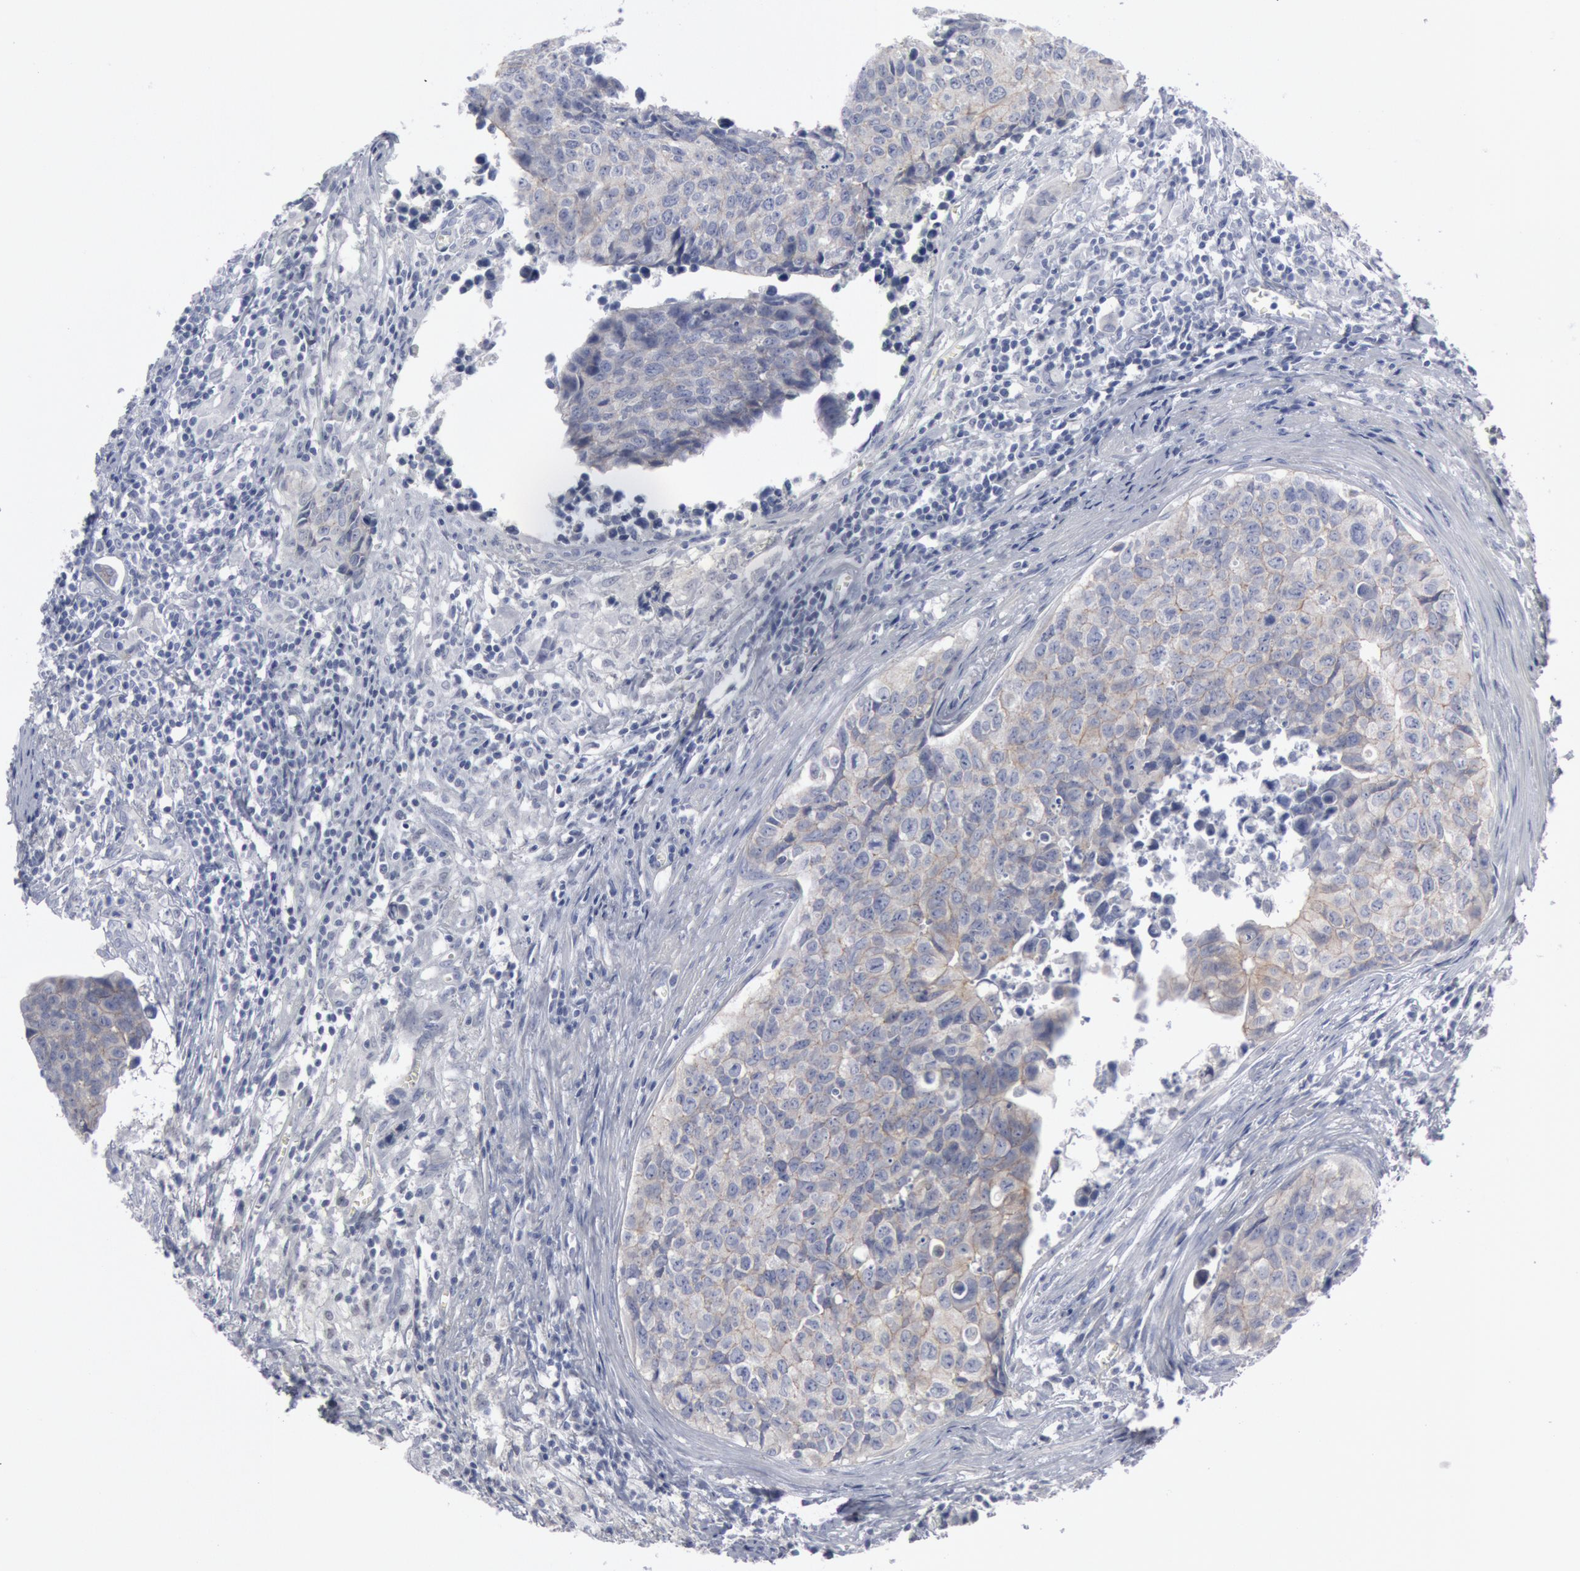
{"staining": {"intensity": "negative", "quantity": "none", "location": "none"}, "tissue": "urothelial cancer", "cell_type": "Tumor cells", "image_type": "cancer", "snomed": [{"axis": "morphology", "description": "Urothelial carcinoma, High grade"}, {"axis": "topography", "description": "Urinary bladder"}], "caption": "DAB (3,3'-diaminobenzidine) immunohistochemical staining of human urothelial cancer demonstrates no significant staining in tumor cells.", "gene": "DMC1", "patient": {"sex": "male", "age": 81}}